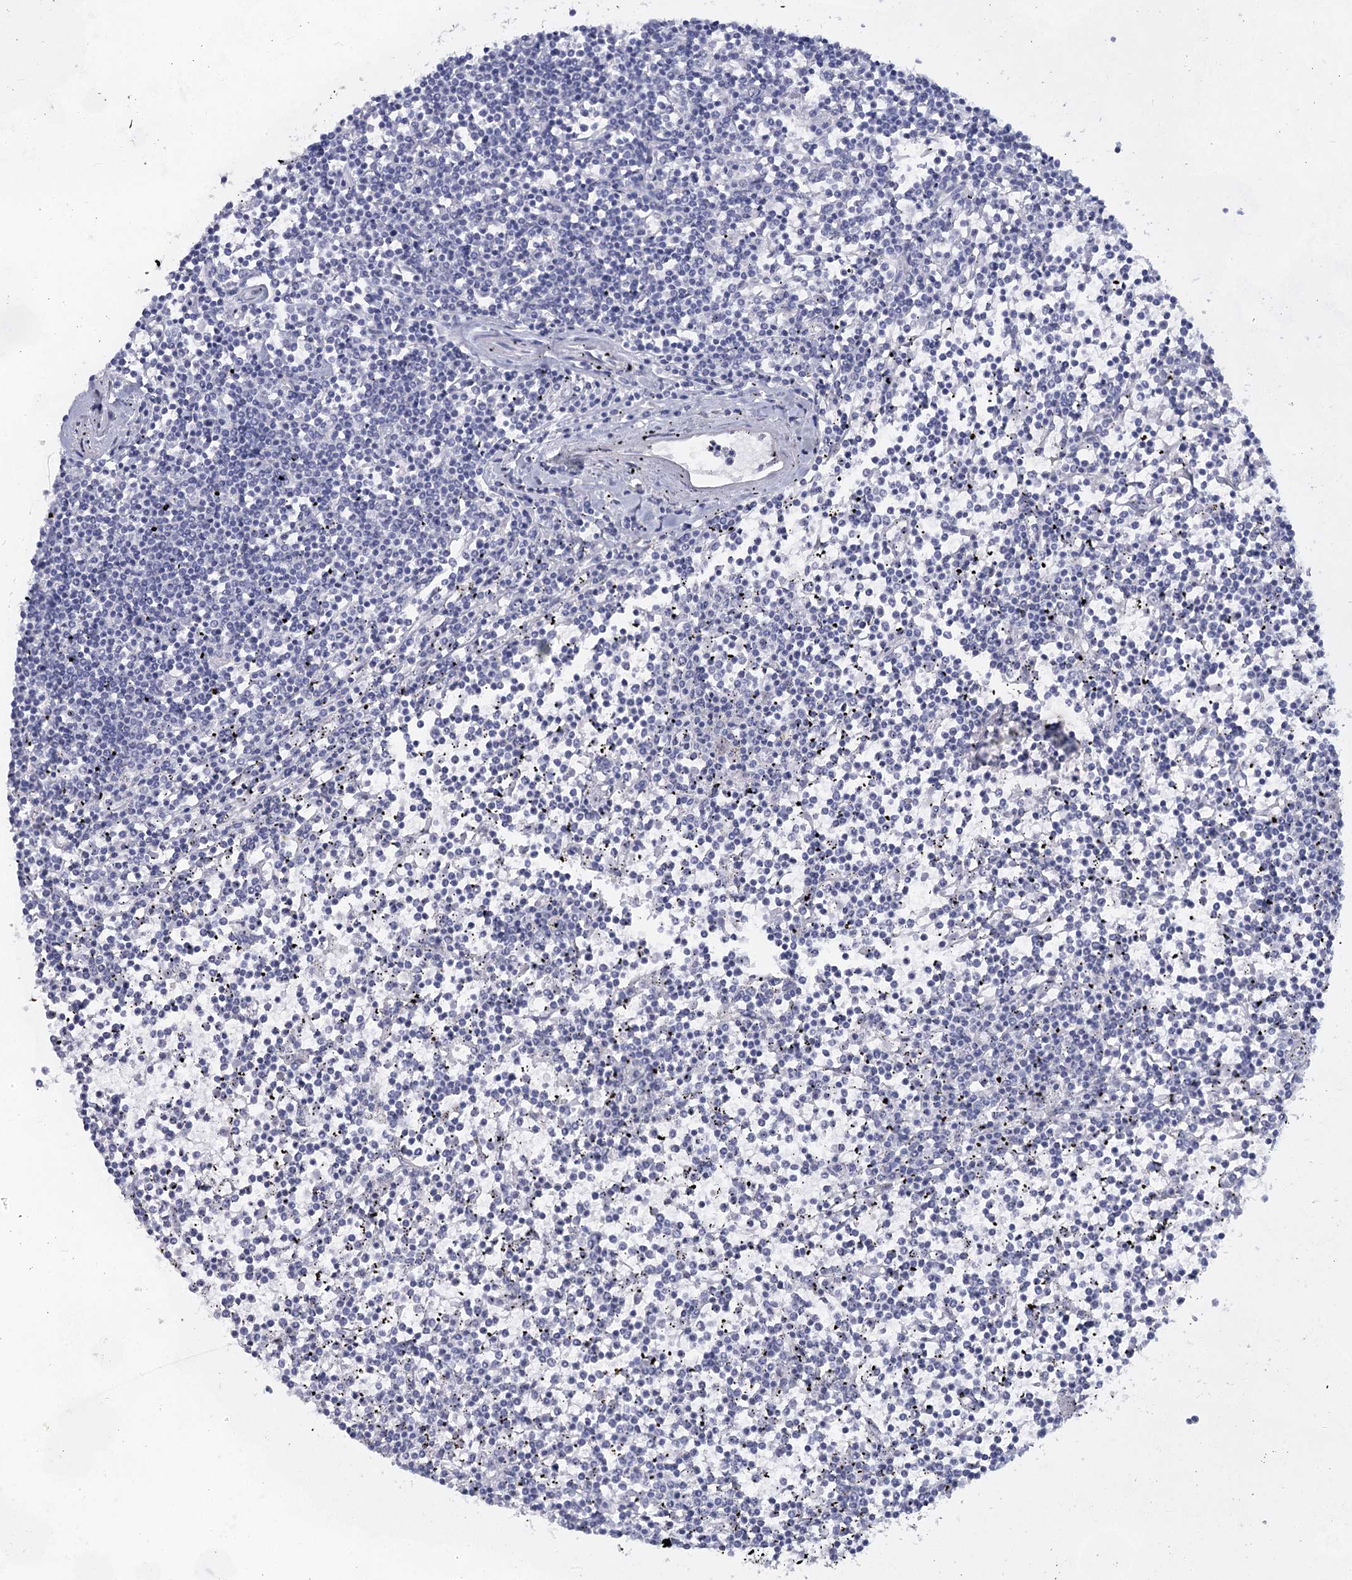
{"staining": {"intensity": "negative", "quantity": "none", "location": "none"}, "tissue": "lymphoma", "cell_type": "Tumor cells", "image_type": "cancer", "snomed": [{"axis": "morphology", "description": "Malignant lymphoma, non-Hodgkin's type, Low grade"}, {"axis": "topography", "description": "Spleen"}], "caption": "Tumor cells are negative for protein expression in human low-grade malignant lymphoma, non-Hodgkin's type.", "gene": "SLC17A2", "patient": {"sex": "female", "age": 19}}